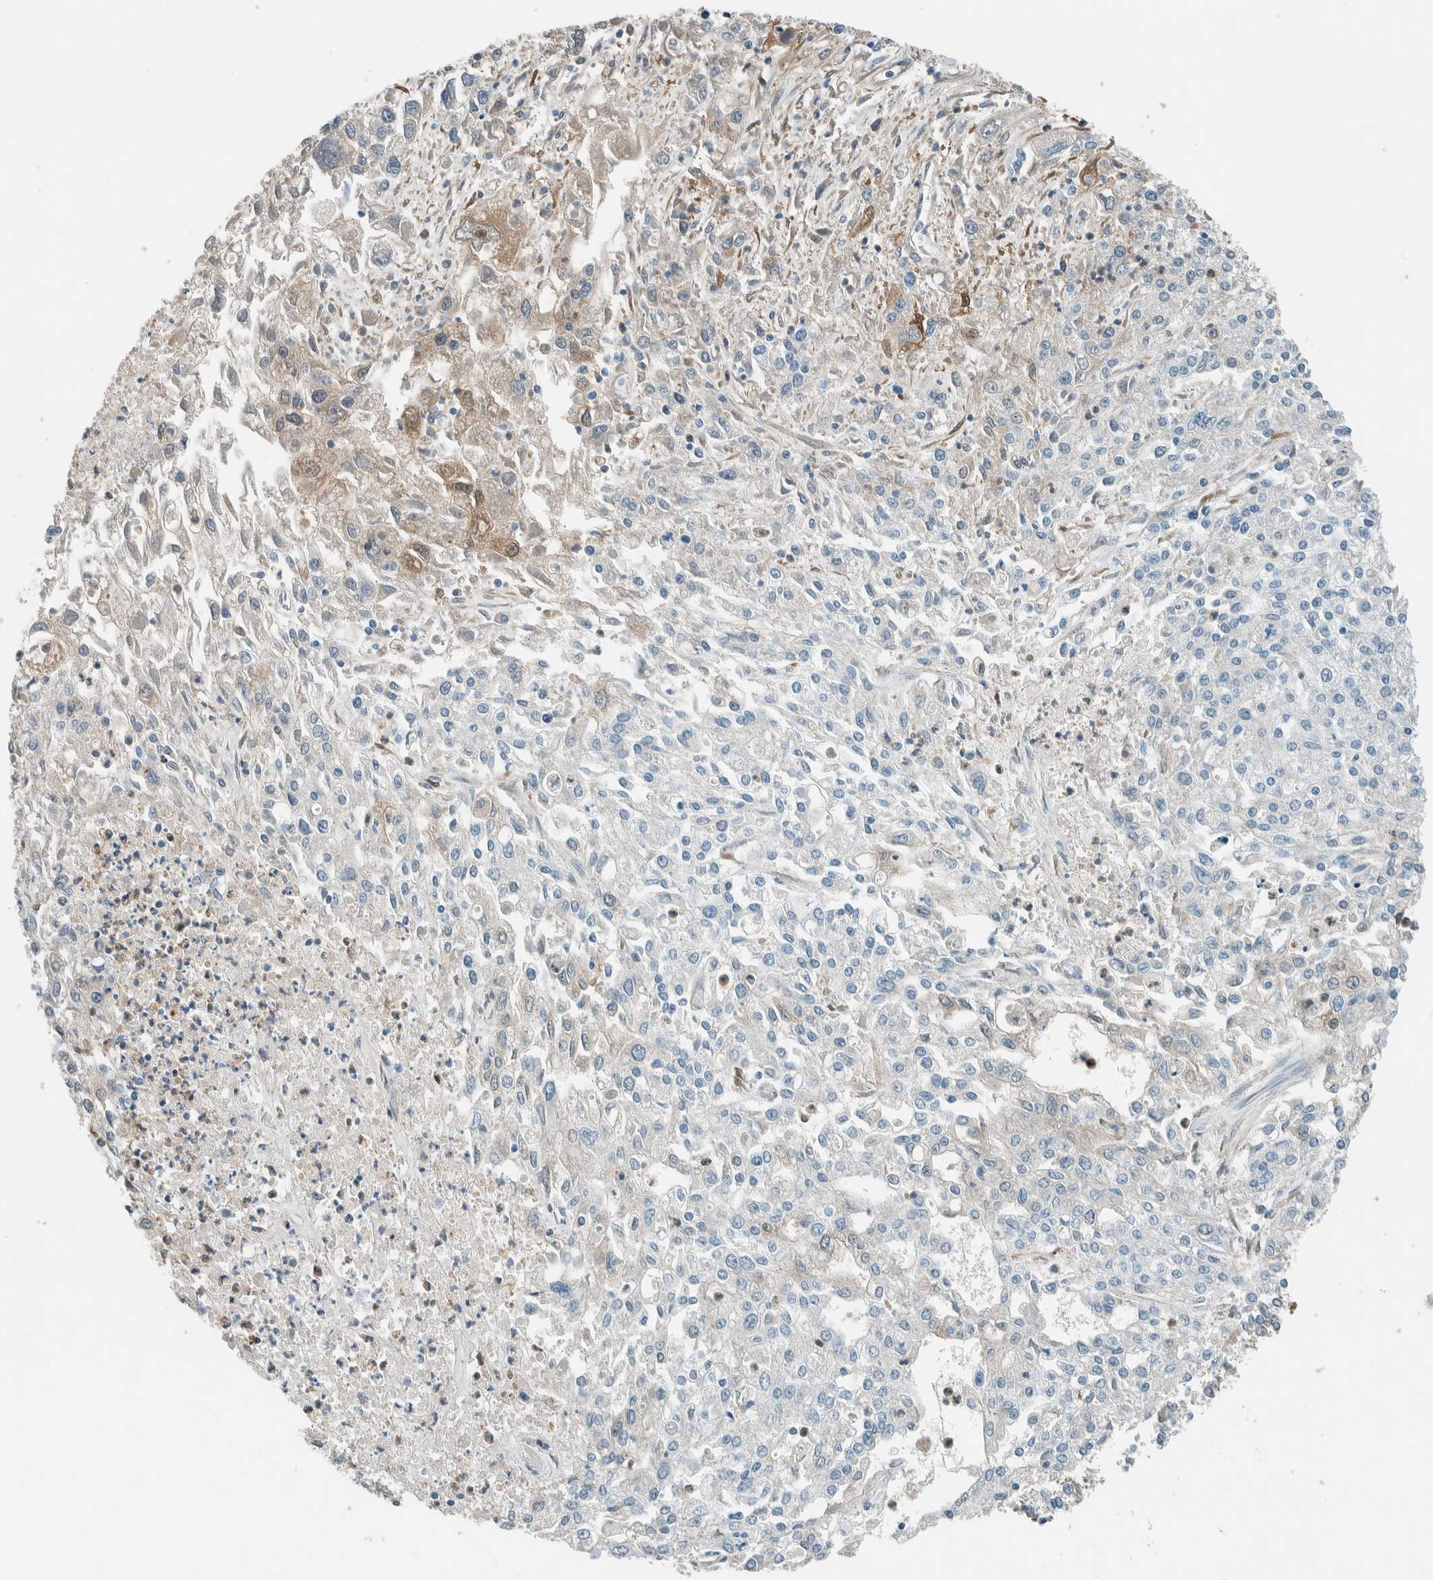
{"staining": {"intensity": "negative", "quantity": "none", "location": "none"}, "tissue": "endometrial cancer", "cell_type": "Tumor cells", "image_type": "cancer", "snomed": [{"axis": "morphology", "description": "Adenocarcinoma, NOS"}, {"axis": "topography", "description": "Endometrium"}], "caption": "An image of adenocarcinoma (endometrial) stained for a protein demonstrates no brown staining in tumor cells.", "gene": "NXN", "patient": {"sex": "female", "age": 49}}